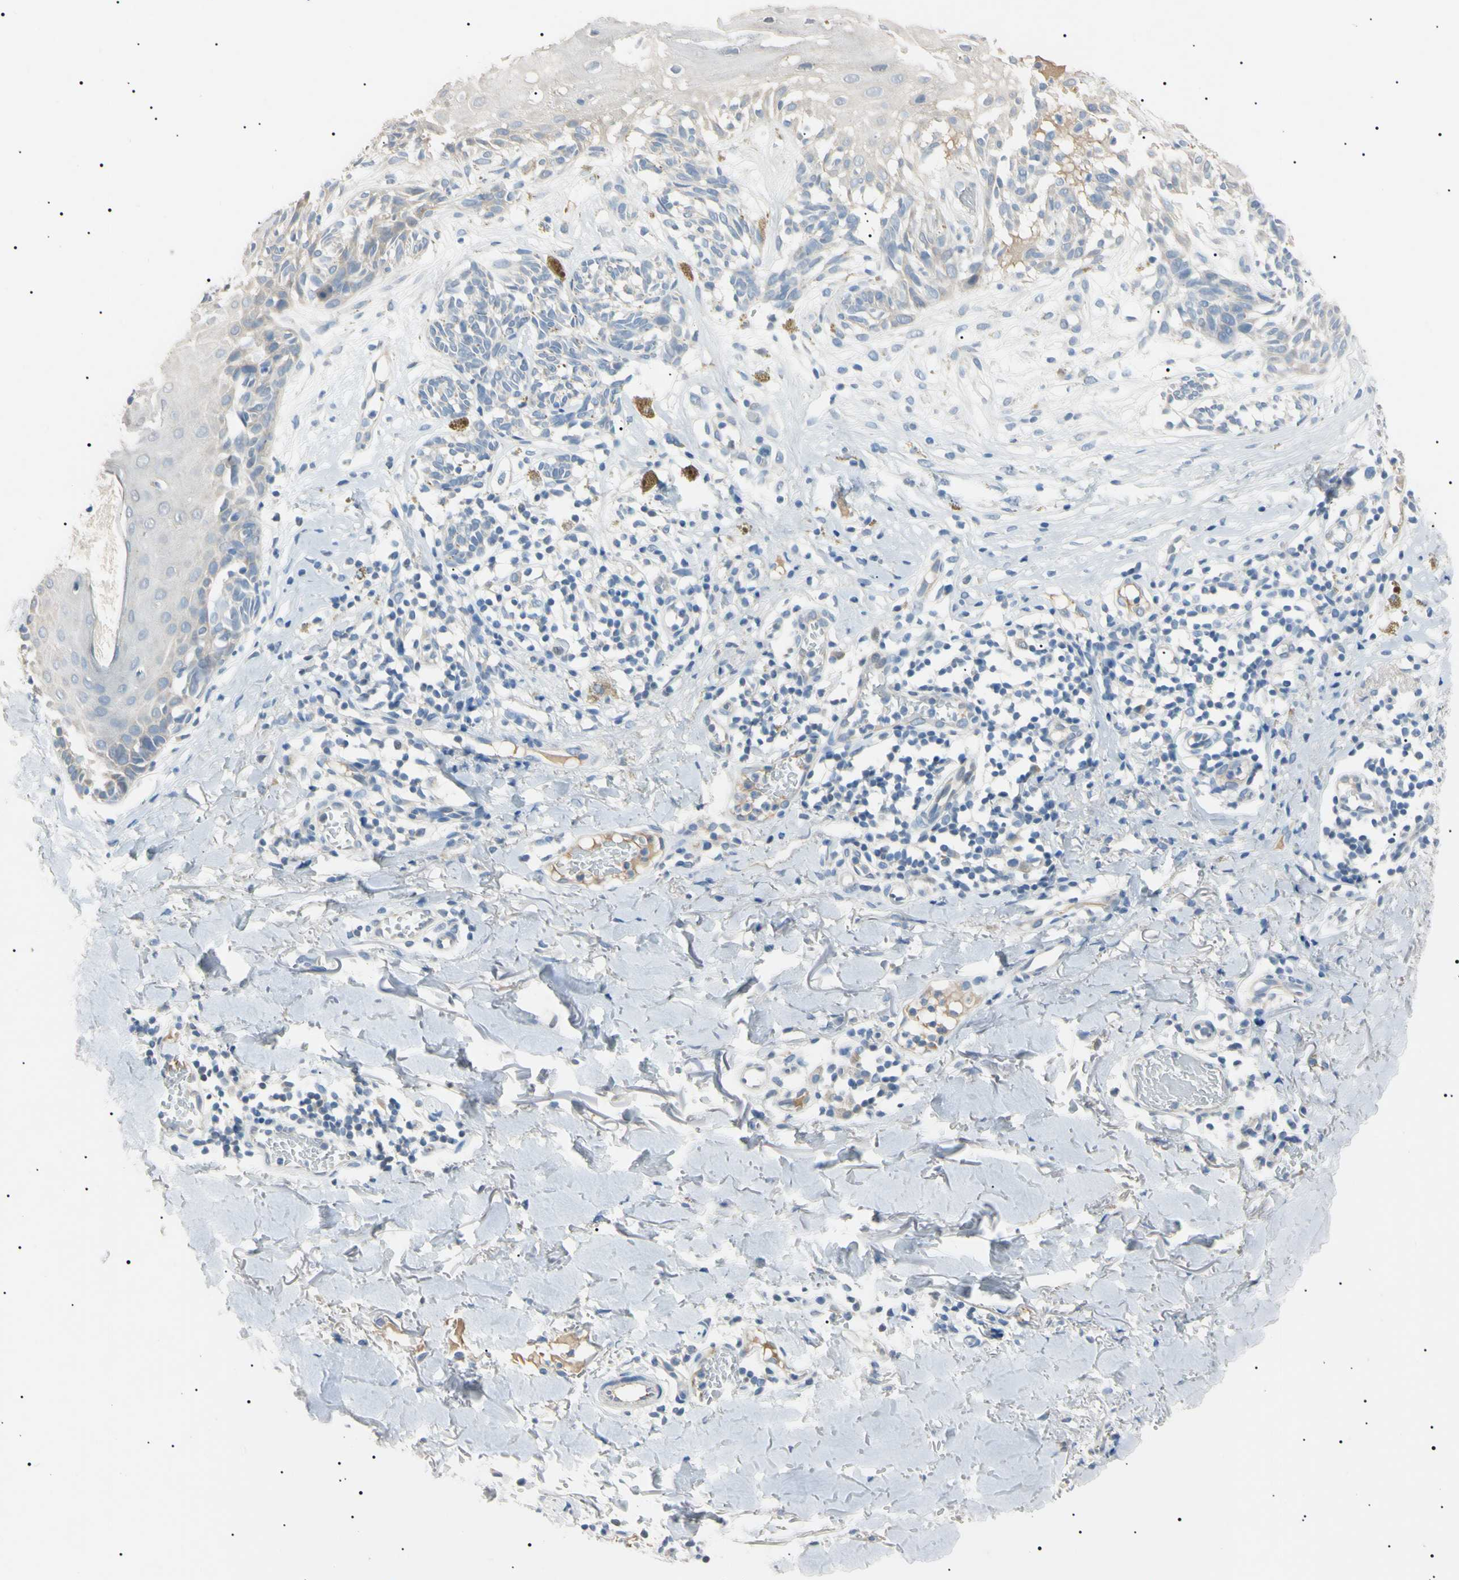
{"staining": {"intensity": "negative", "quantity": "none", "location": "none"}, "tissue": "melanoma", "cell_type": "Tumor cells", "image_type": "cancer", "snomed": [{"axis": "morphology", "description": "Malignant melanoma, NOS"}, {"axis": "topography", "description": "Skin"}], "caption": "Immunohistochemical staining of human melanoma exhibits no significant positivity in tumor cells.", "gene": "CGB3", "patient": {"sex": "male", "age": 64}}